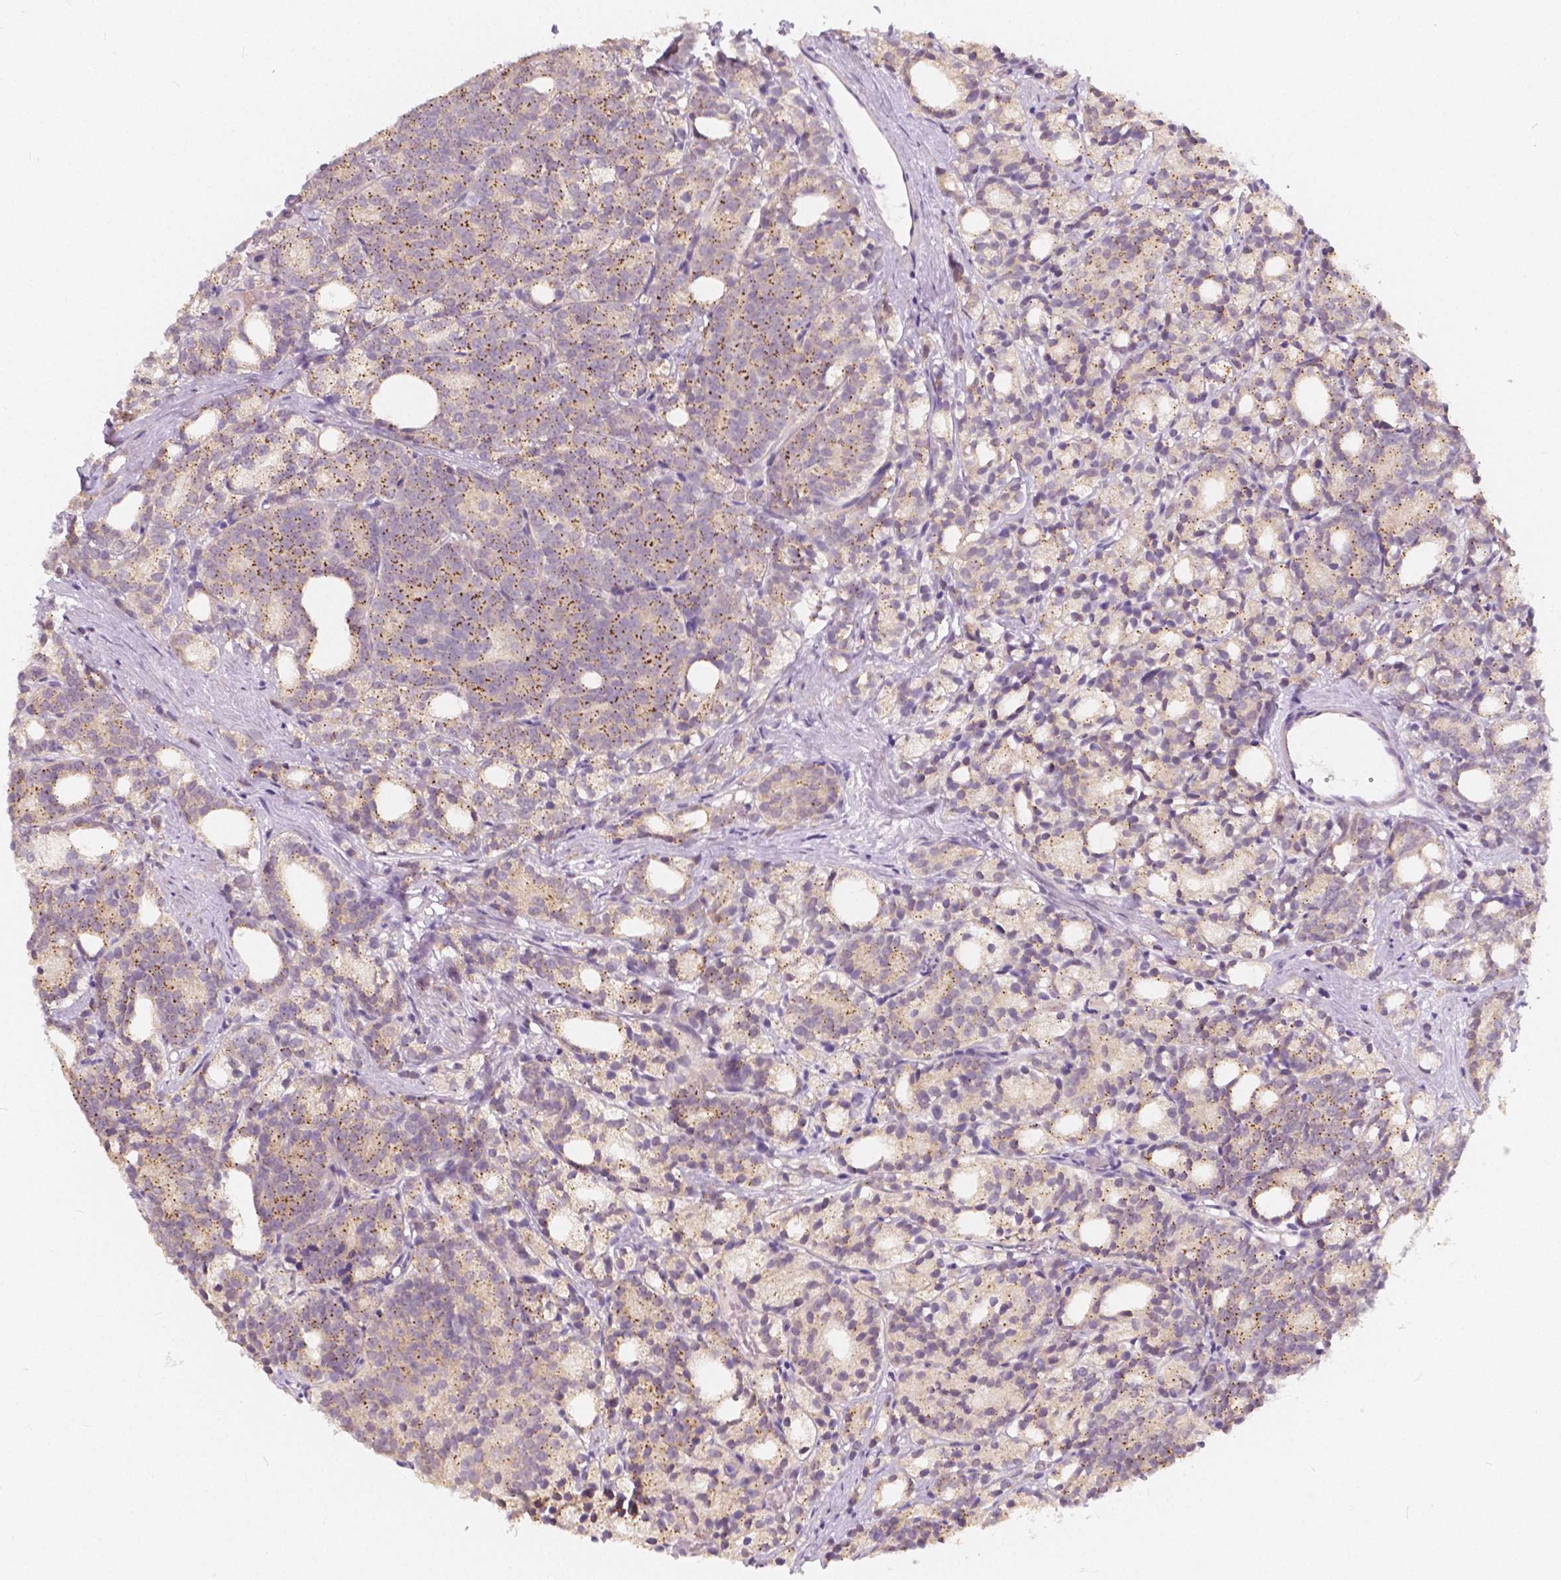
{"staining": {"intensity": "moderate", "quantity": ">75%", "location": "cytoplasmic/membranous"}, "tissue": "prostate cancer", "cell_type": "Tumor cells", "image_type": "cancer", "snomed": [{"axis": "morphology", "description": "Adenocarcinoma, High grade"}, {"axis": "topography", "description": "Prostate"}], "caption": "Immunohistochemical staining of human prostate cancer (adenocarcinoma (high-grade)) displays medium levels of moderate cytoplasmic/membranous protein expression in approximately >75% of tumor cells.", "gene": "RNF186", "patient": {"sex": "male", "age": 53}}